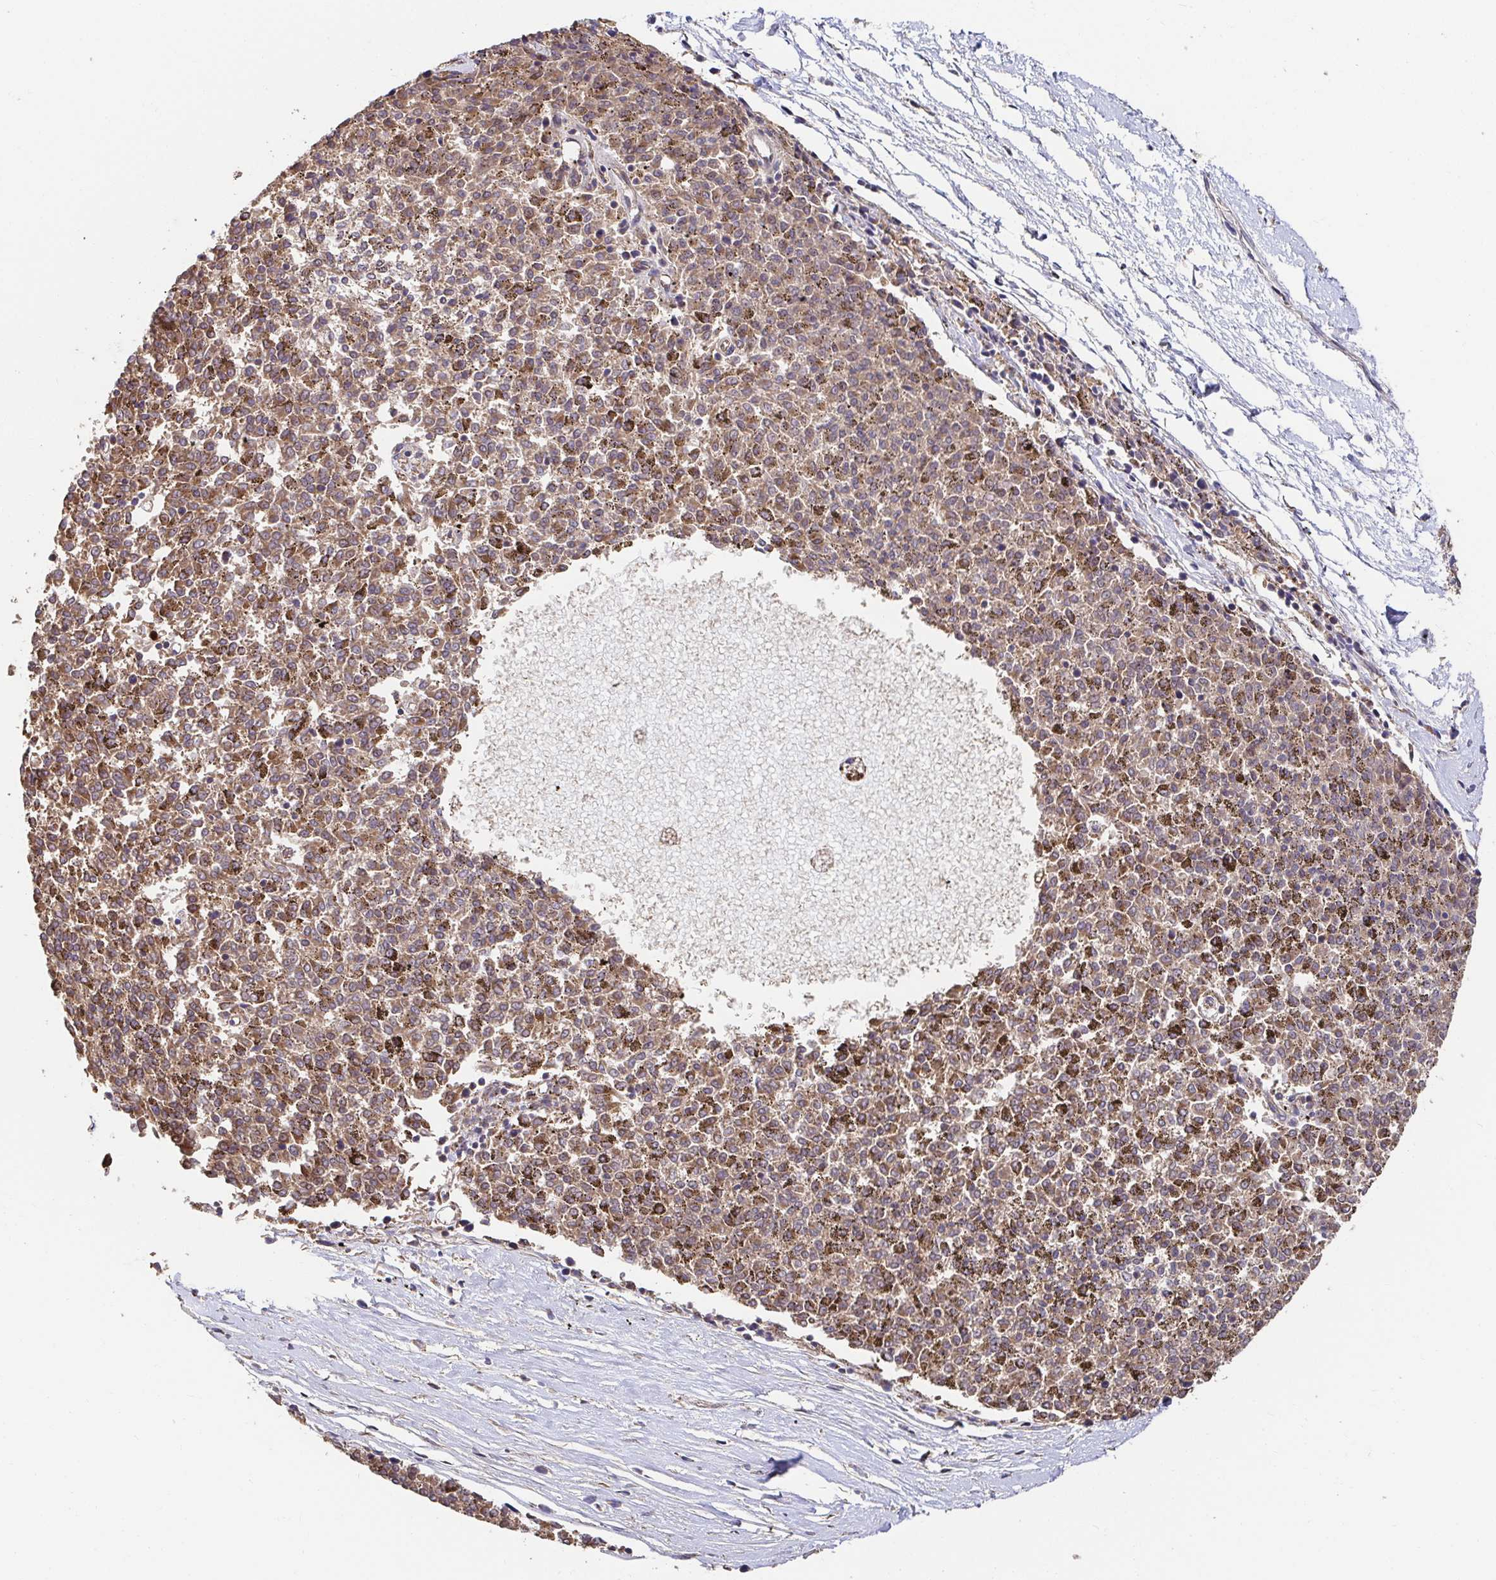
{"staining": {"intensity": "weak", "quantity": ">75%", "location": "cytoplasmic/membranous"}, "tissue": "melanoma", "cell_type": "Tumor cells", "image_type": "cancer", "snomed": [{"axis": "morphology", "description": "Malignant melanoma, NOS"}, {"axis": "topography", "description": "Skin"}], "caption": "Immunohistochemistry micrograph of neoplastic tissue: human malignant melanoma stained using immunohistochemistry (IHC) reveals low levels of weak protein expression localized specifically in the cytoplasmic/membranous of tumor cells, appearing as a cytoplasmic/membranous brown color.", "gene": "APBB1", "patient": {"sex": "female", "age": 72}}